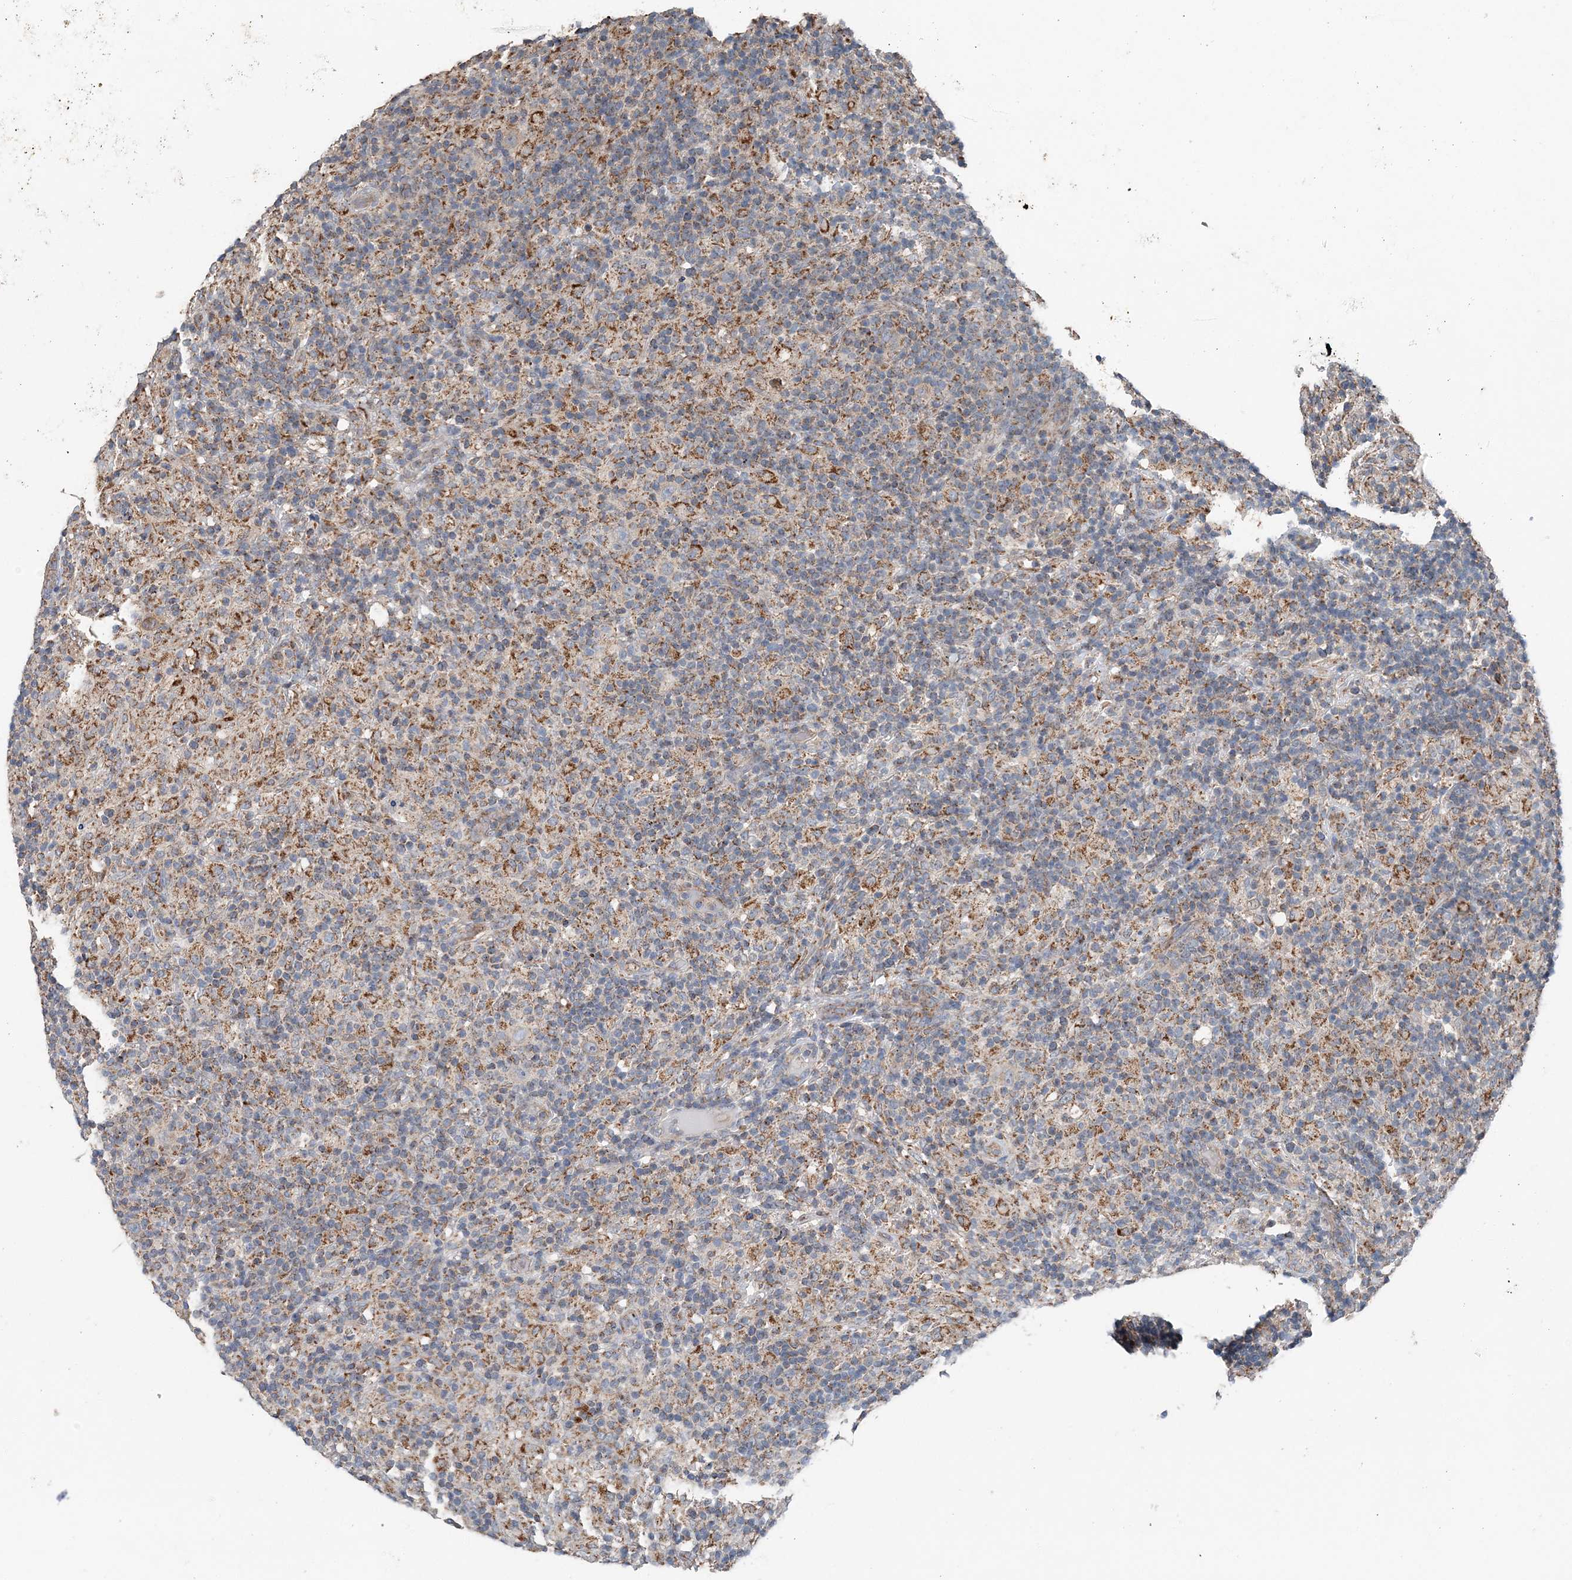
{"staining": {"intensity": "weak", "quantity": "25%-75%", "location": "cytoplasmic/membranous"}, "tissue": "lymphoma", "cell_type": "Tumor cells", "image_type": "cancer", "snomed": [{"axis": "morphology", "description": "Hodgkin's disease, NOS"}, {"axis": "topography", "description": "Lymph node"}], "caption": "Hodgkin's disease tissue demonstrates weak cytoplasmic/membranous staining in about 25%-75% of tumor cells", "gene": "SPRY2", "patient": {"sex": "male", "age": 70}}